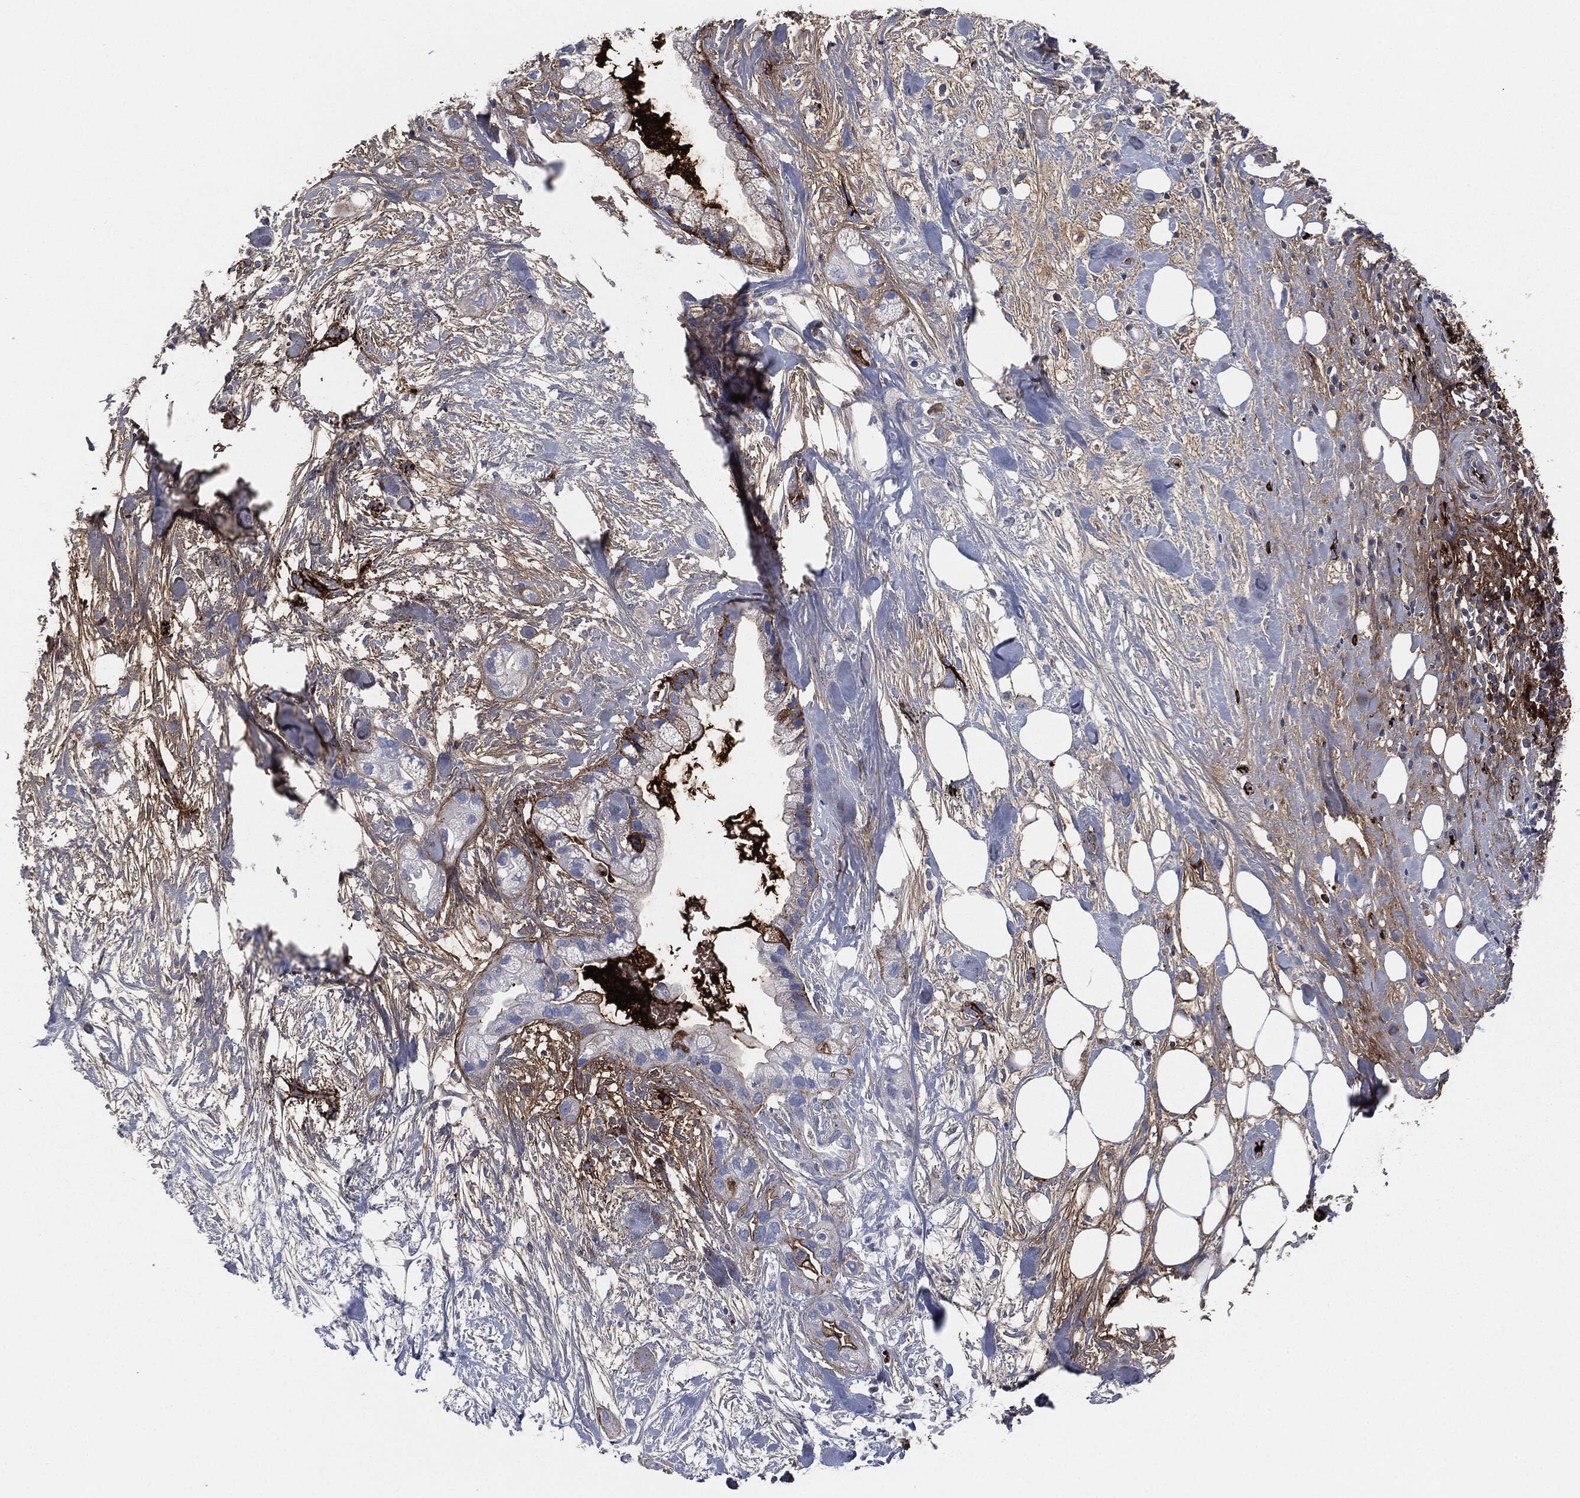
{"staining": {"intensity": "moderate", "quantity": "<25%", "location": "cytoplasmic/membranous"}, "tissue": "pancreatic cancer", "cell_type": "Tumor cells", "image_type": "cancer", "snomed": [{"axis": "morphology", "description": "Adenocarcinoma, NOS"}, {"axis": "topography", "description": "Pancreas"}], "caption": "Immunohistochemistry (DAB) staining of pancreatic cancer demonstrates moderate cytoplasmic/membranous protein staining in approximately <25% of tumor cells.", "gene": "APOB", "patient": {"sex": "male", "age": 44}}